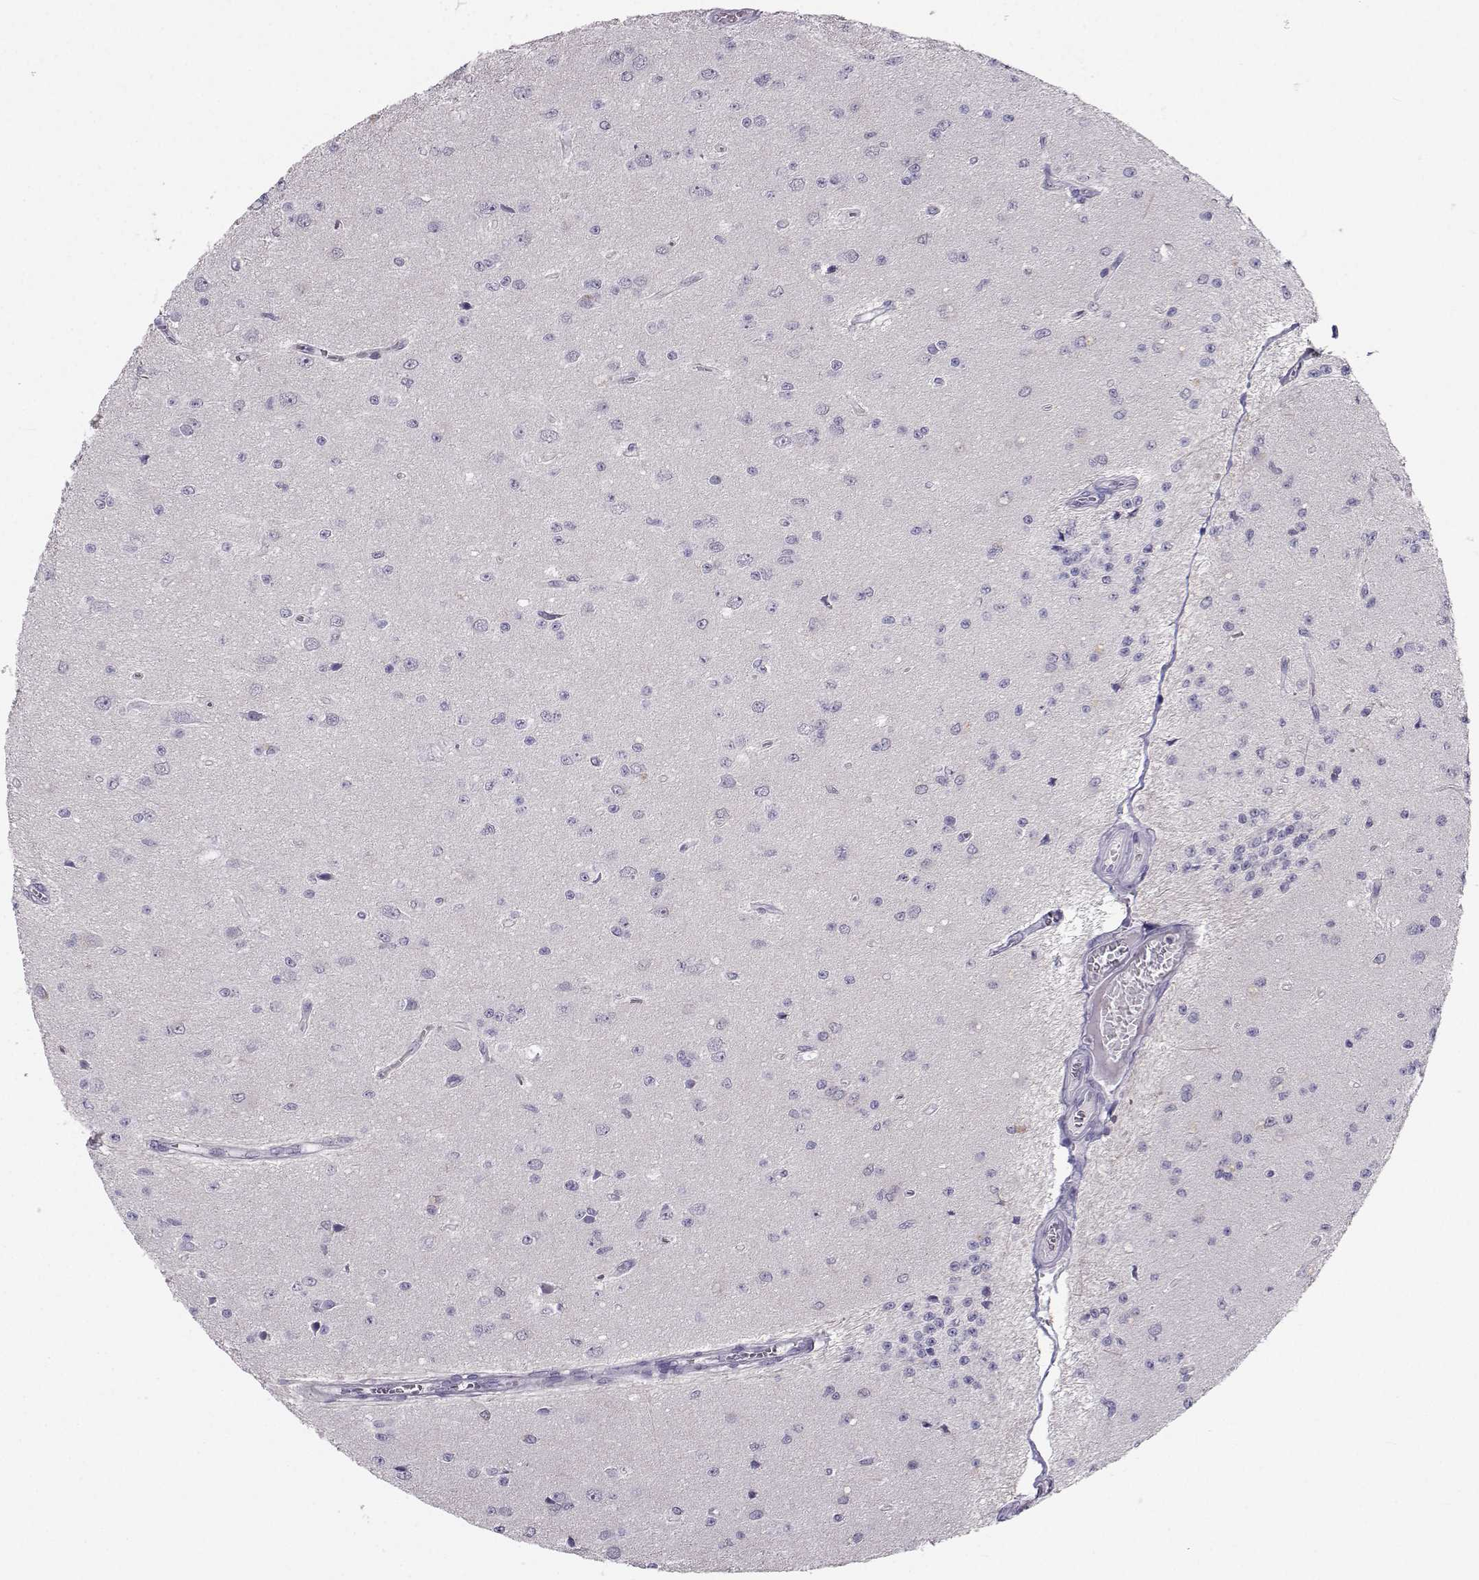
{"staining": {"intensity": "negative", "quantity": "none", "location": "none"}, "tissue": "glioma", "cell_type": "Tumor cells", "image_type": "cancer", "snomed": [{"axis": "morphology", "description": "Glioma, malignant, Low grade"}, {"axis": "topography", "description": "Brain"}], "caption": "Tumor cells are negative for brown protein staining in glioma. The staining is performed using DAB brown chromogen with nuclei counter-stained in using hematoxylin.", "gene": "MROH7", "patient": {"sex": "female", "age": 45}}